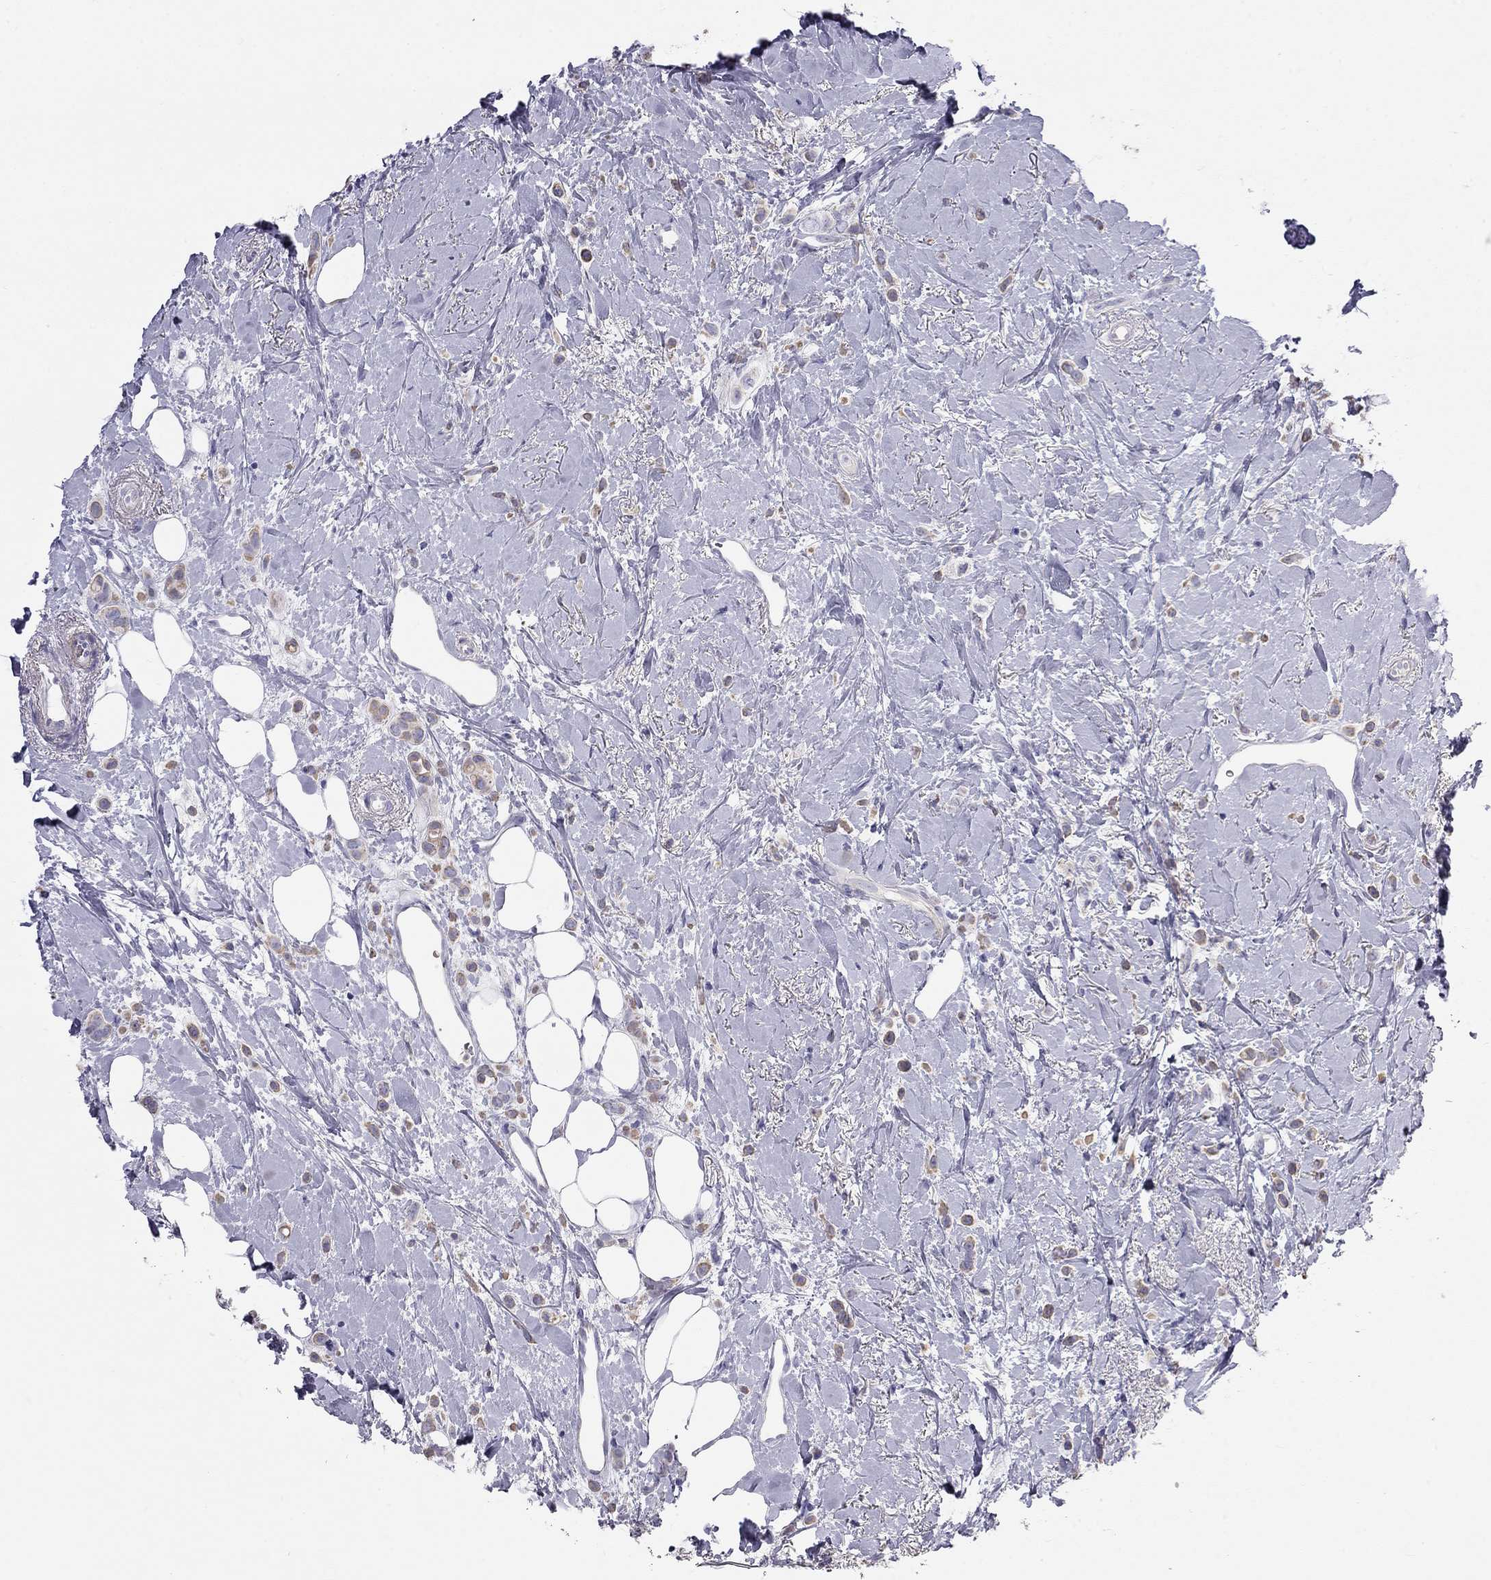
{"staining": {"intensity": "moderate", "quantity": ">75%", "location": "cytoplasmic/membranous"}, "tissue": "breast cancer", "cell_type": "Tumor cells", "image_type": "cancer", "snomed": [{"axis": "morphology", "description": "Lobular carcinoma"}, {"axis": "topography", "description": "Breast"}], "caption": "Tumor cells reveal medium levels of moderate cytoplasmic/membranous positivity in approximately >75% of cells in lobular carcinoma (breast).", "gene": "TDRD6", "patient": {"sex": "female", "age": 66}}